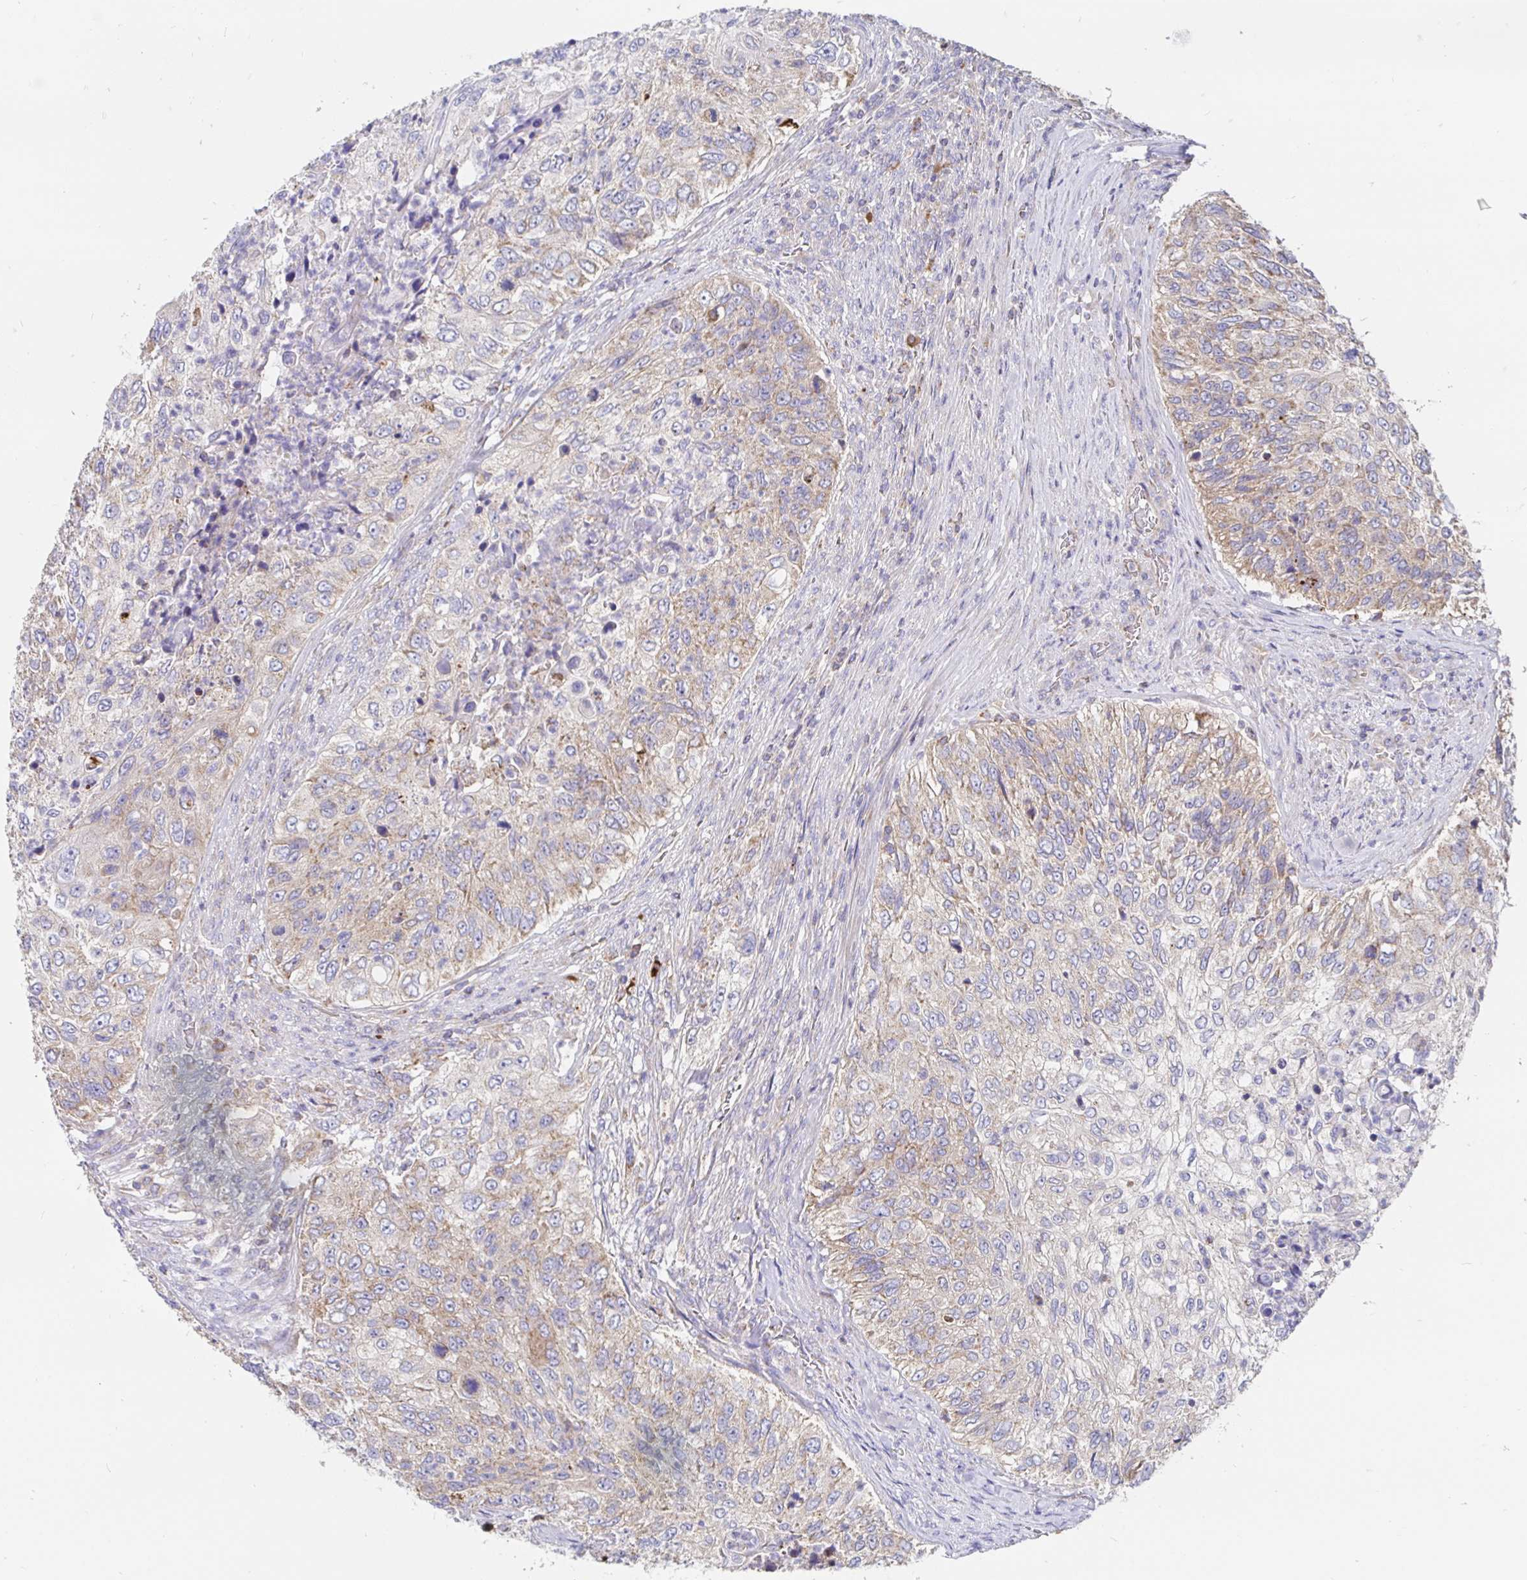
{"staining": {"intensity": "weak", "quantity": "<25%", "location": "cytoplasmic/membranous"}, "tissue": "urothelial cancer", "cell_type": "Tumor cells", "image_type": "cancer", "snomed": [{"axis": "morphology", "description": "Urothelial carcinoma, High grade"}, {"axis": "topography", "description": "Urinary bladder"}], "caption": "An immunohistochemistry (IHC) photomicrograph of urothelial cancer is shown. There is no staining in tumor cells of urothelial cancer.", "gene": "PRDX3", "patient": {"sex": "female", "age": 60}}